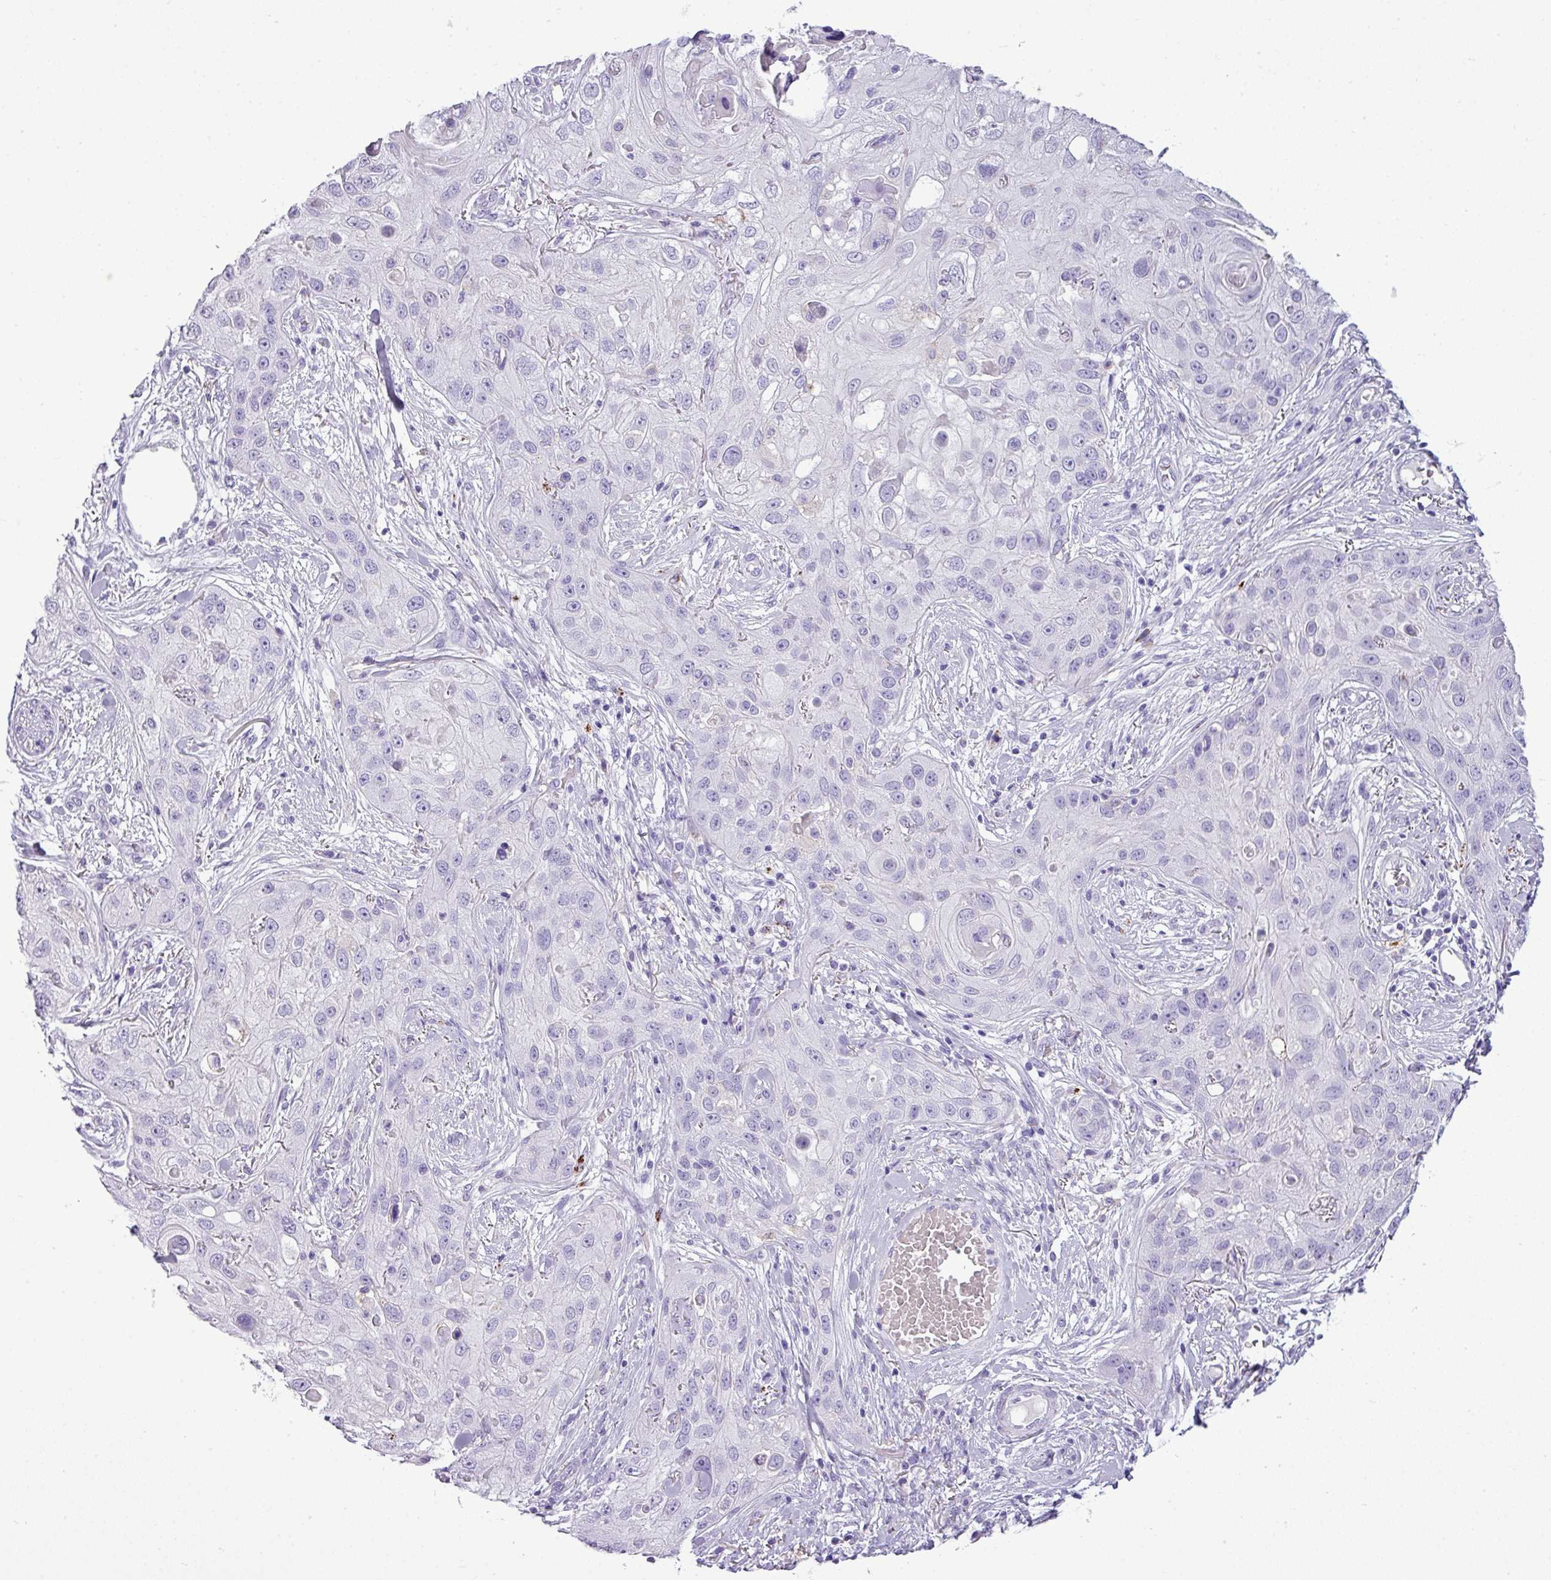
{"staining": {"intensity": "negative", "quantity": "none", "location": "none"}, "tissue": "skin cancer", "cell_type": "Tumor cells", "image_type": "cancer", "snomed": [{"axis": "morphology", "description": "Squamous cell carcinoma, NOS"}, {"axis": "topography", "description": "Skin"}, {"axis": "topography", "description": "Vulva"}], "caption": "This image is of skin cancer (squamous cell carcinoma) stained with immunohistochemistry (IHC) to label a protein in brown with the nuclei are counter-stained blue. There is no staining in tumor cells.", "gene": "RBMXL2", "patient": {"sex": "female", "age": 86}}